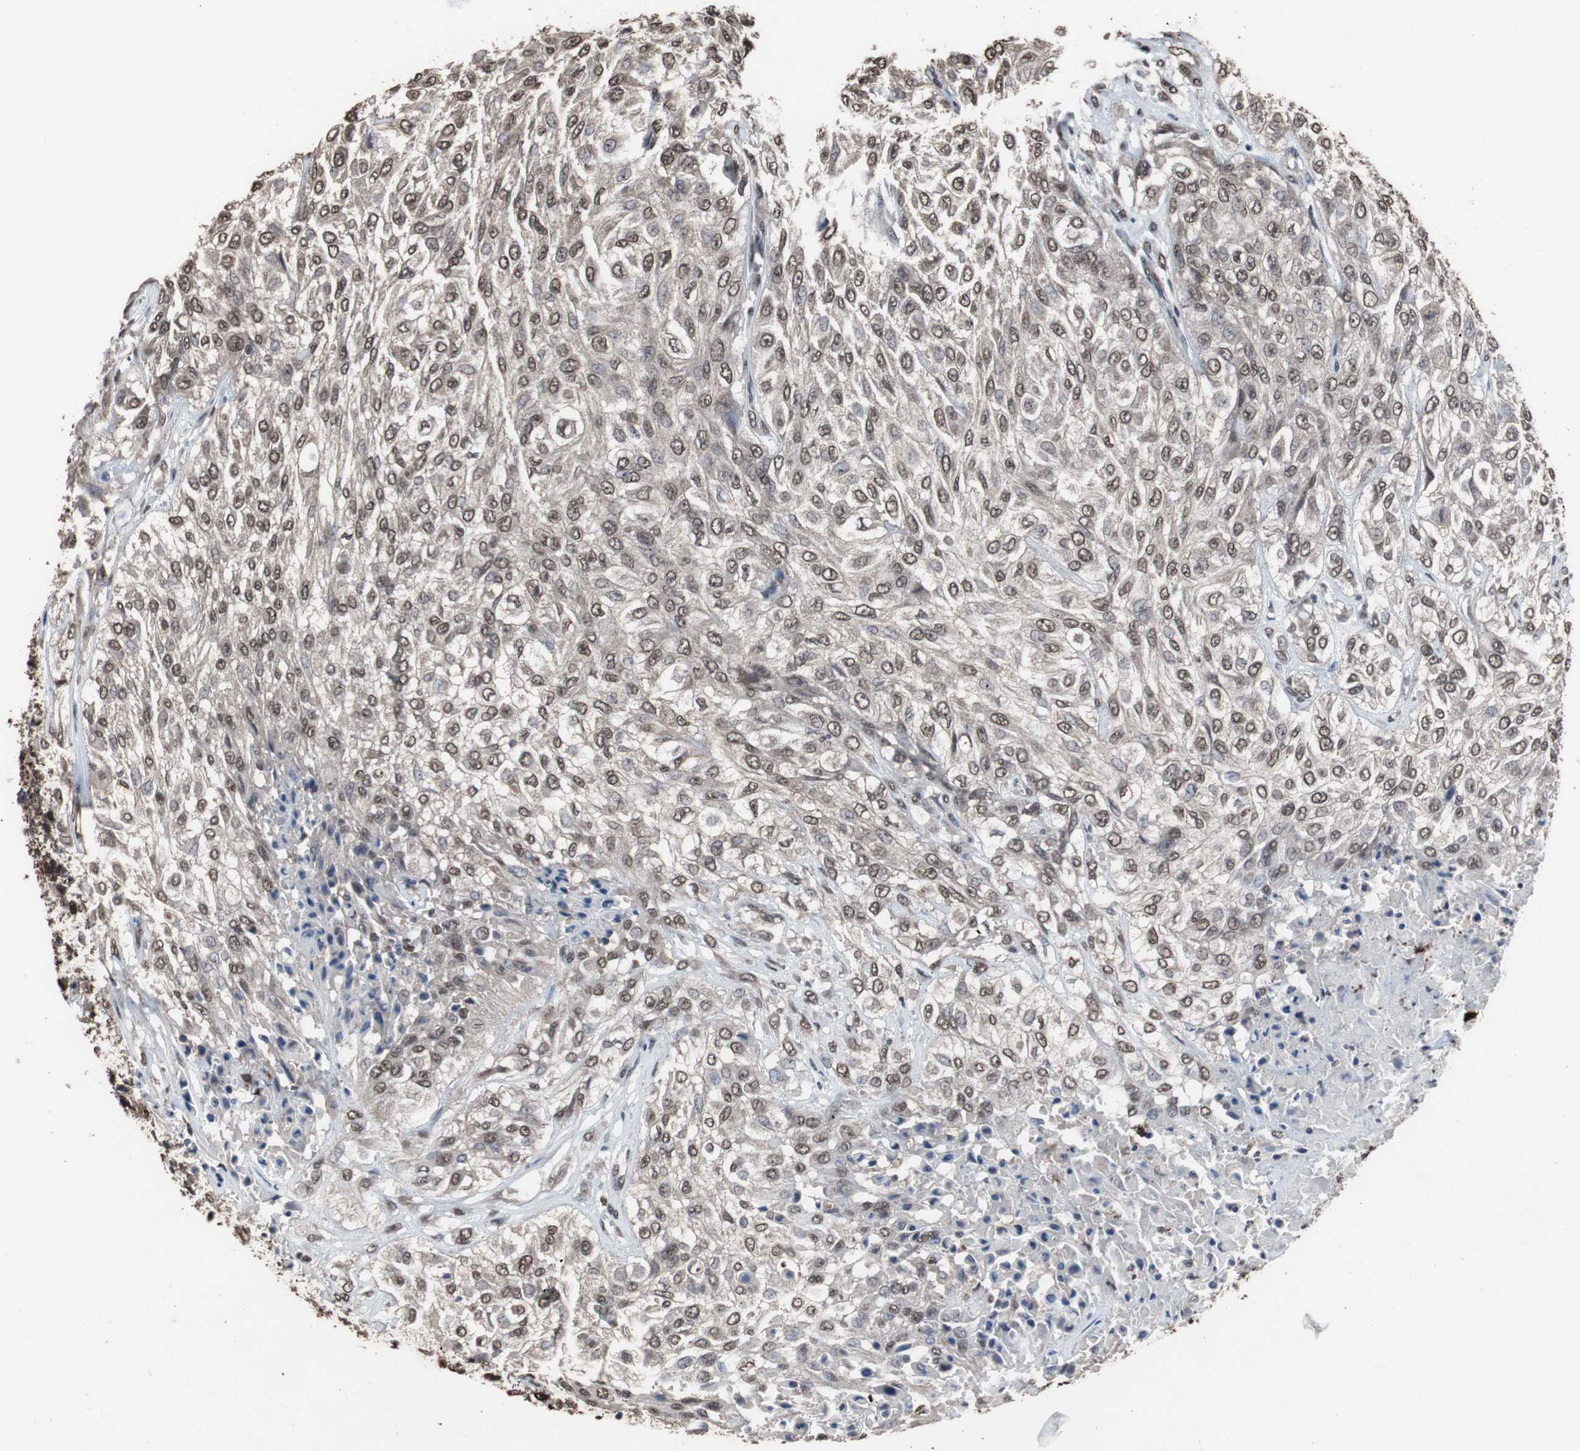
{"staining": {"intensity": "moderate", "quantity": ">75%", "location": "cytoplasmic/membranous,nuclear"}, "tissue": "urothelial cancer", "cell_type": "Tumor cells", "image_type": "cancer", "snomed": [{"axis": "morphology", "description": "Urothelial carcinoma, High grade"}, {"axis": "topography", "description": "Urinary bladder"}], "caption": "Urothelial cancer stained with immunohistochemistry demonstrates moderate cytoplasmic/membranous and nuclear expression in approximately >75% of tumor cells.", "gene": "MED27", "patient": {"sex": "male", "age": 57}}